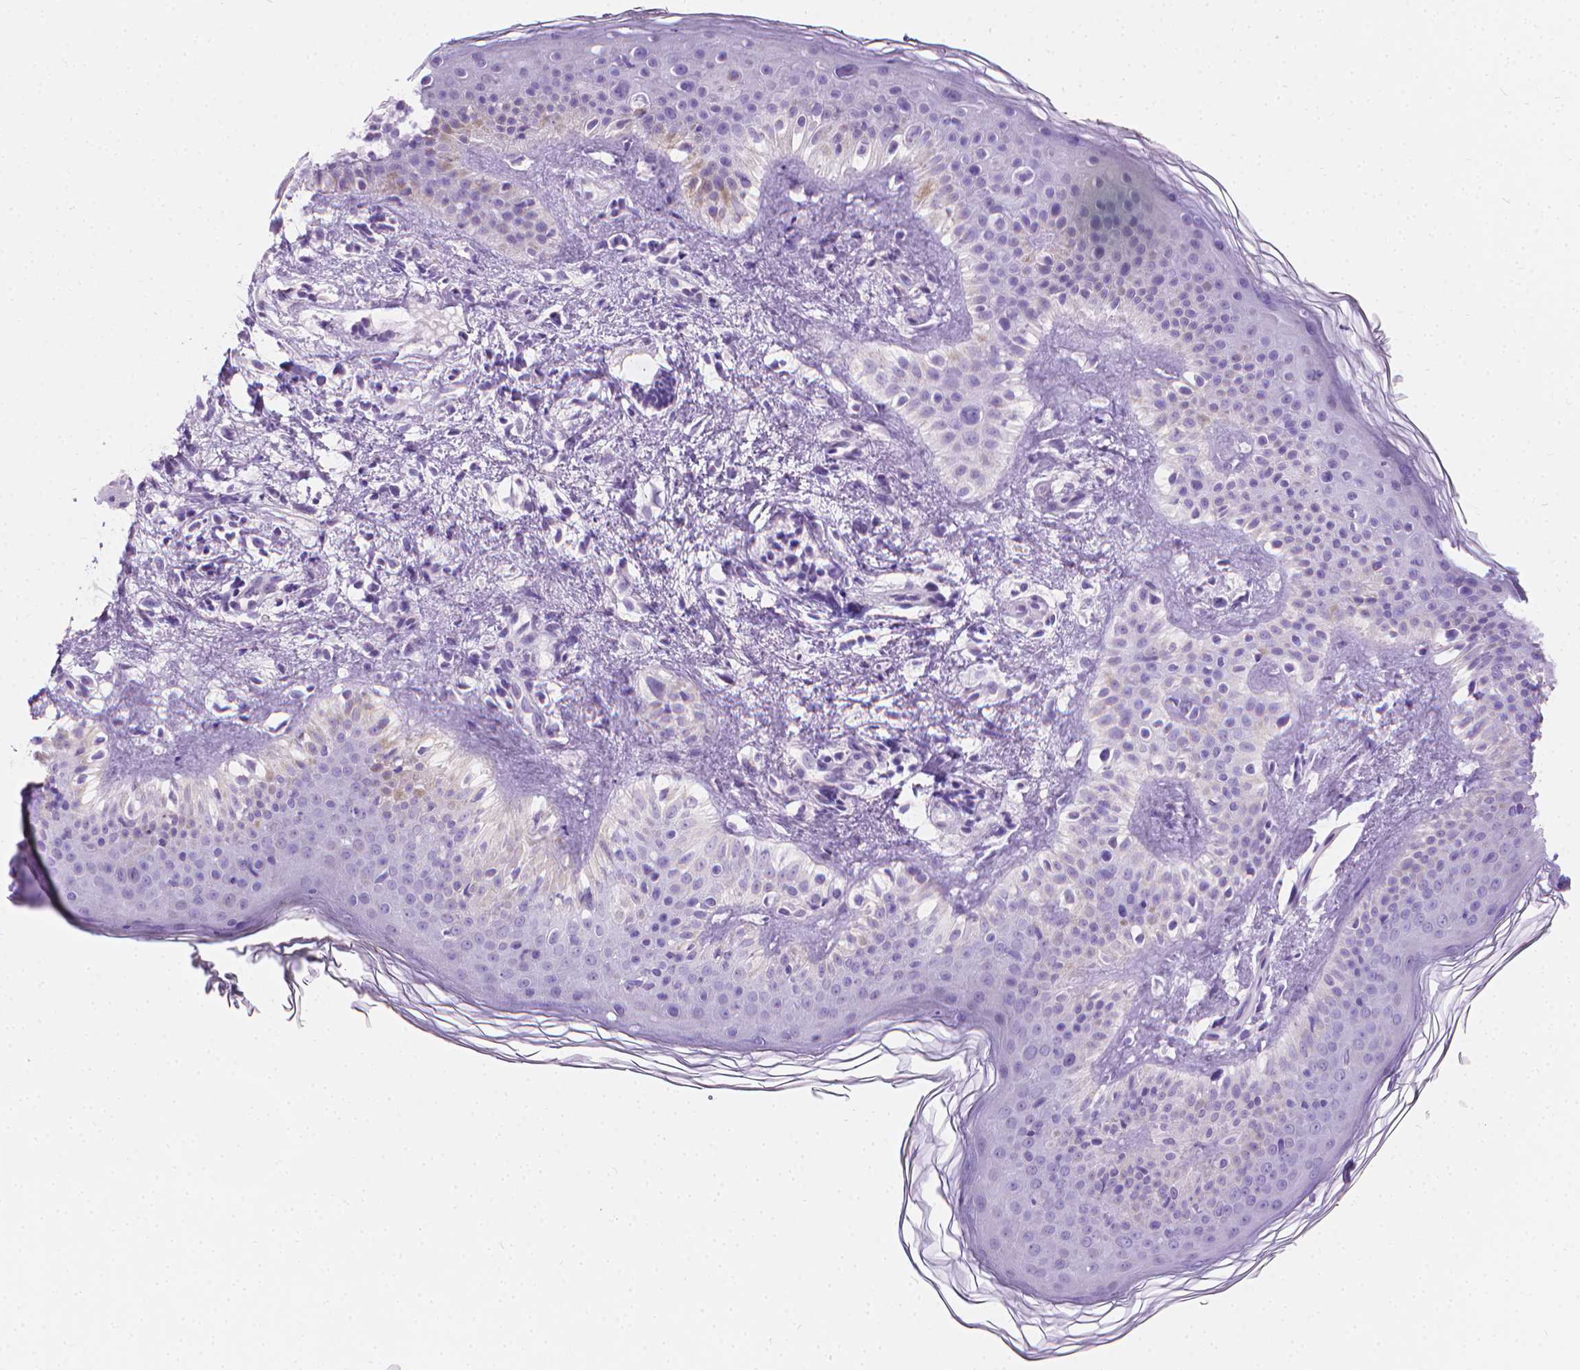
{"staining": {"intensity": "negative", "quantity": "none", "location": "none"}, "tissue": "skin cancer", "cell_type": "Tumor cells", "image_type": "cancer", "snomed": [{"axis": "morphology", "description": "Normal tissue, NOS"}, {"axis": "morphology", "description": "Basal cell carcinoma"}, {"axis": "topography", "description": "Skin"}], "caption": "Basal cell carcinoma (skin) was stained to show a protein in brown. There is no significant positivity in tumor cells.", "gene": "CFAP52", "patient": {"sex": "male", "age": 46}}